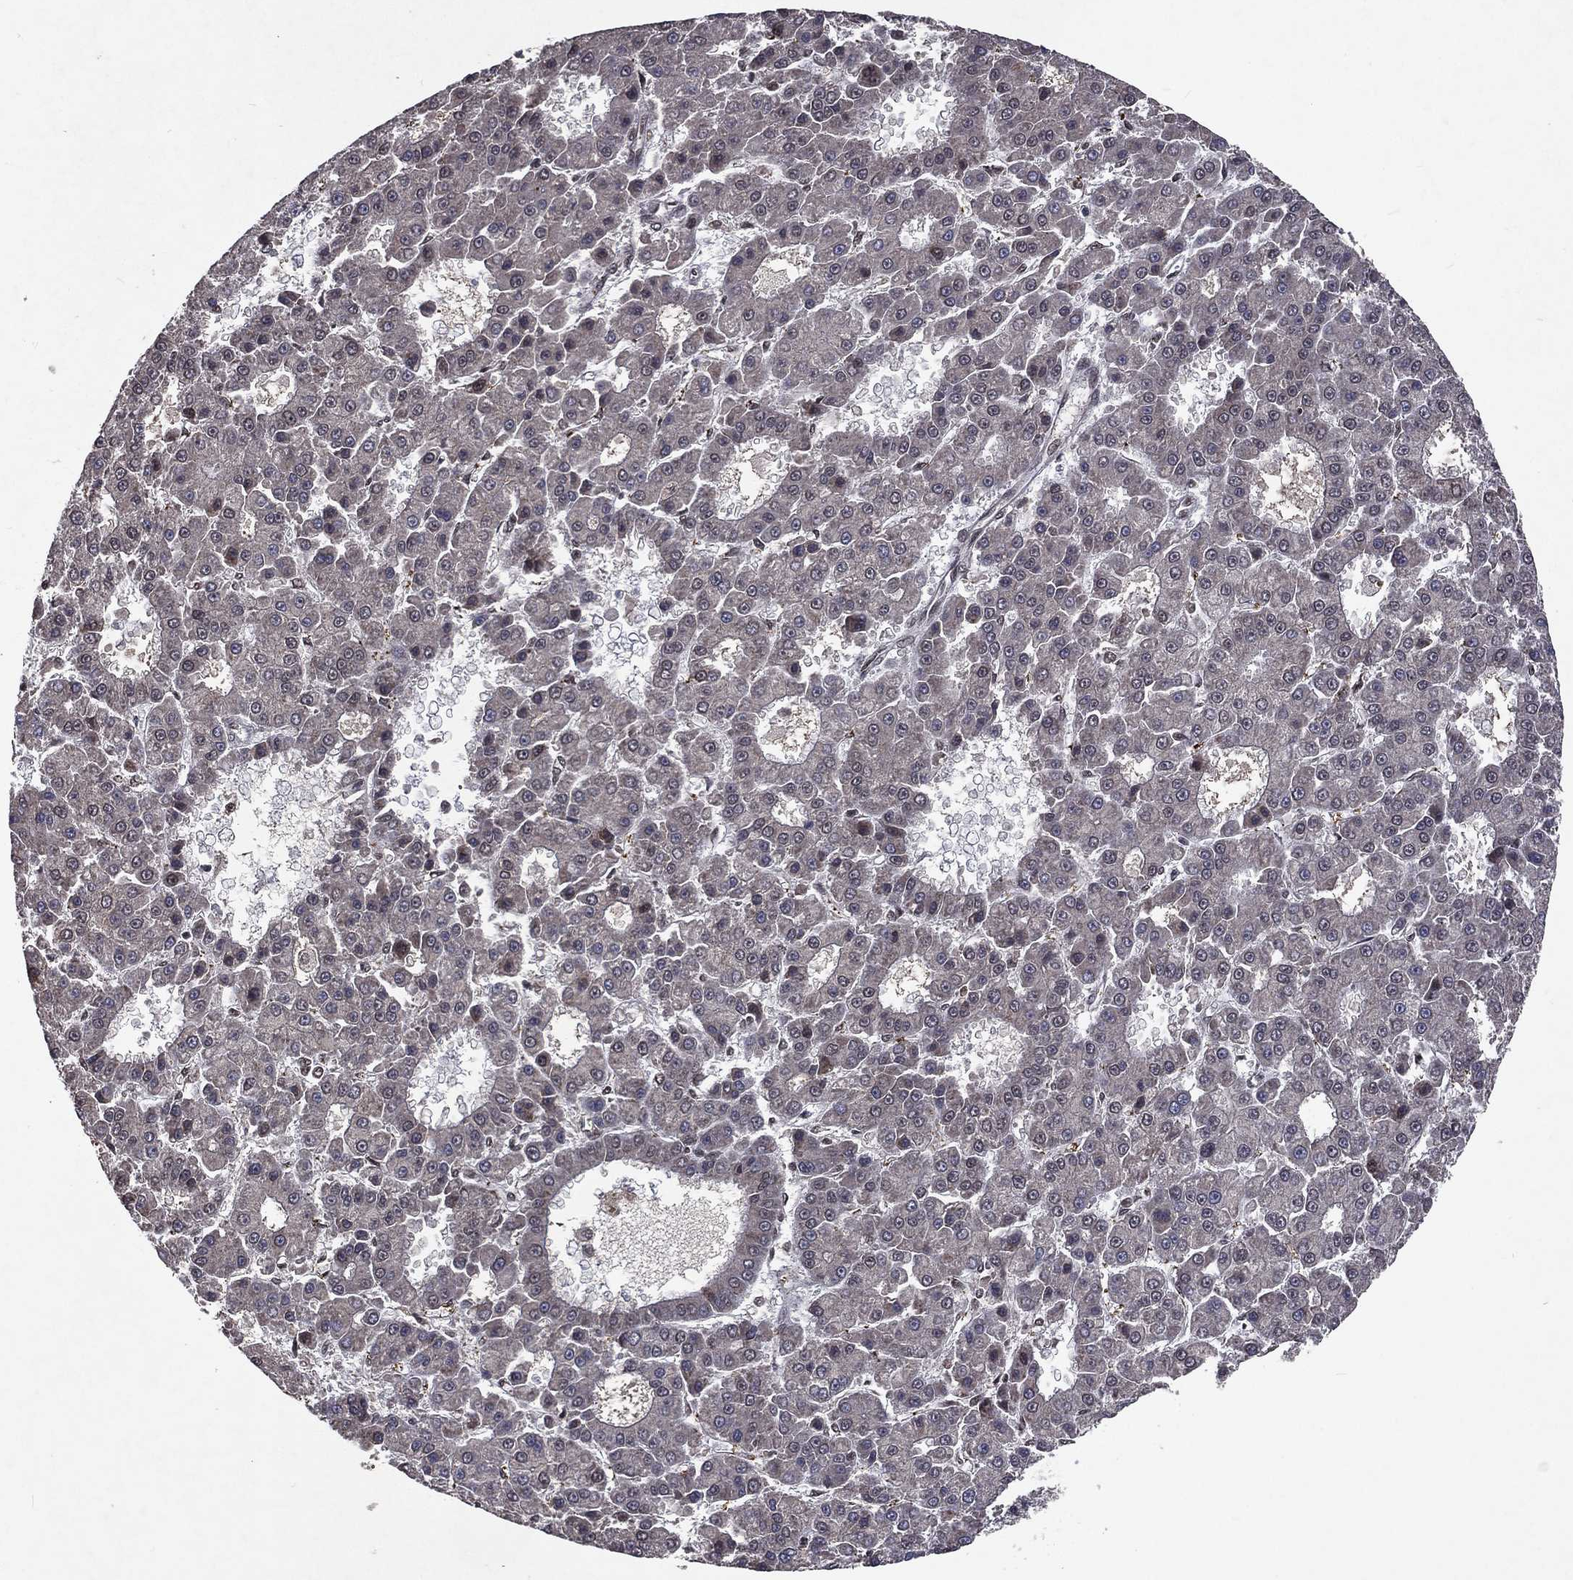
{"staining": {"intensity": "negative", "quantity": "none", "location": "none"}, "tissue": "liver cancer", "cell_type": "Tumor cells", "image_type": "cancer", "snomed": [{"axis": "morphology", "description": "Carcinoma, Hepatocellular, NOS"}, {"axis": "topography", "description": "Liver"}], "caption": "Tumor cells show no significant protein staining in hepatocellular carcinoma (liver).", "gene": "DMAP1", "patient": {"sex": "male", "age": 70}}